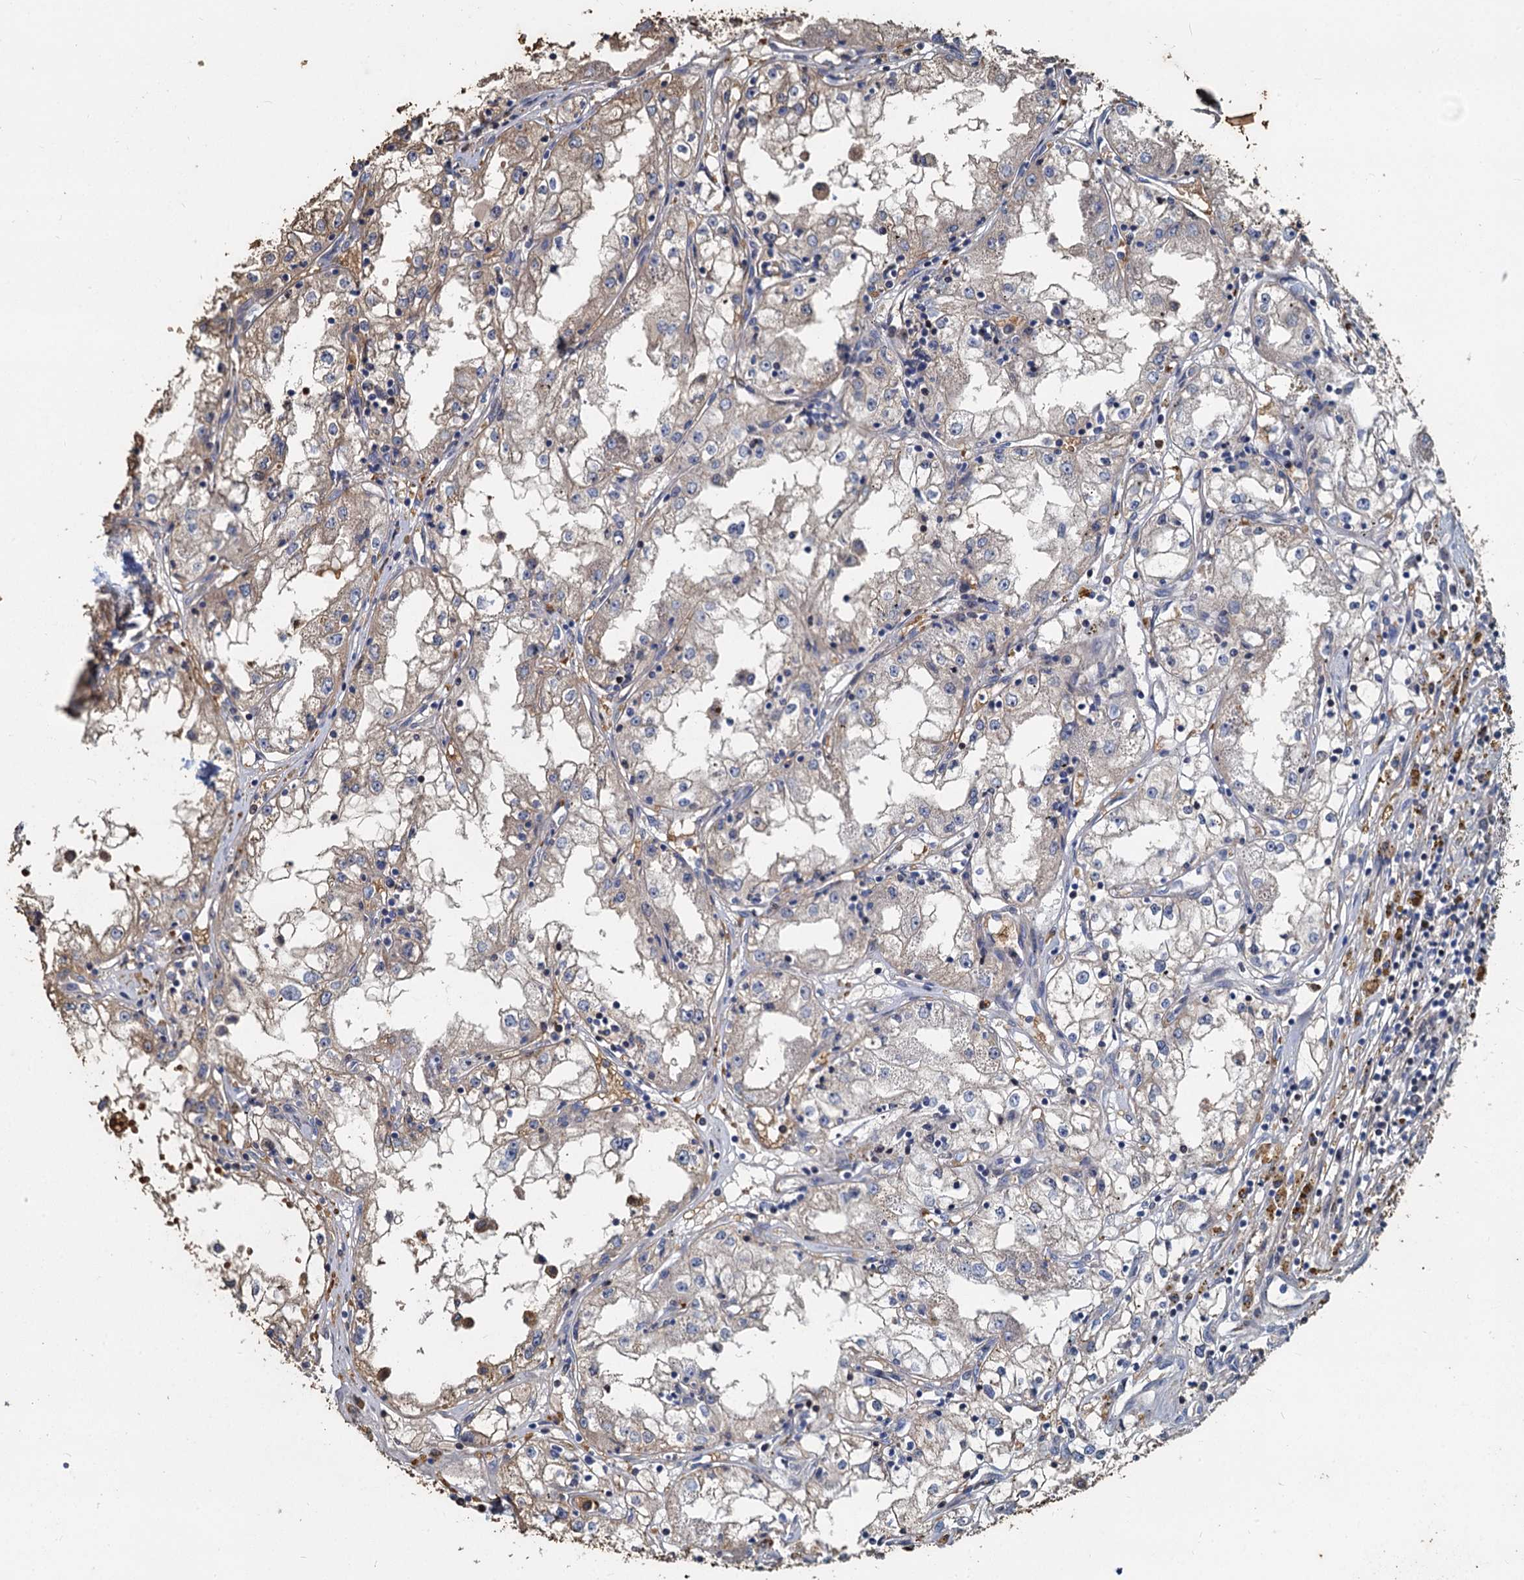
{"staining": {"intensity": "weak", "quantity": "<25%", "location": "cytoplasmic/membranous"}, "tissue": "renal cancer", "cell_type": "Tumor cells", "image_type": "cancer", "snomed": [{"axis": "morphology", "description": "Adenocarcinoma, NOS"}, {"axis": "topography", "description": "Kidney"}], "caption": "This is an IHC histopathology image of renal adenocarcinoma. There is no staining in tumor cells.", "gene": "TCTN2", "patient": {"sex": "male", "age": 56}}